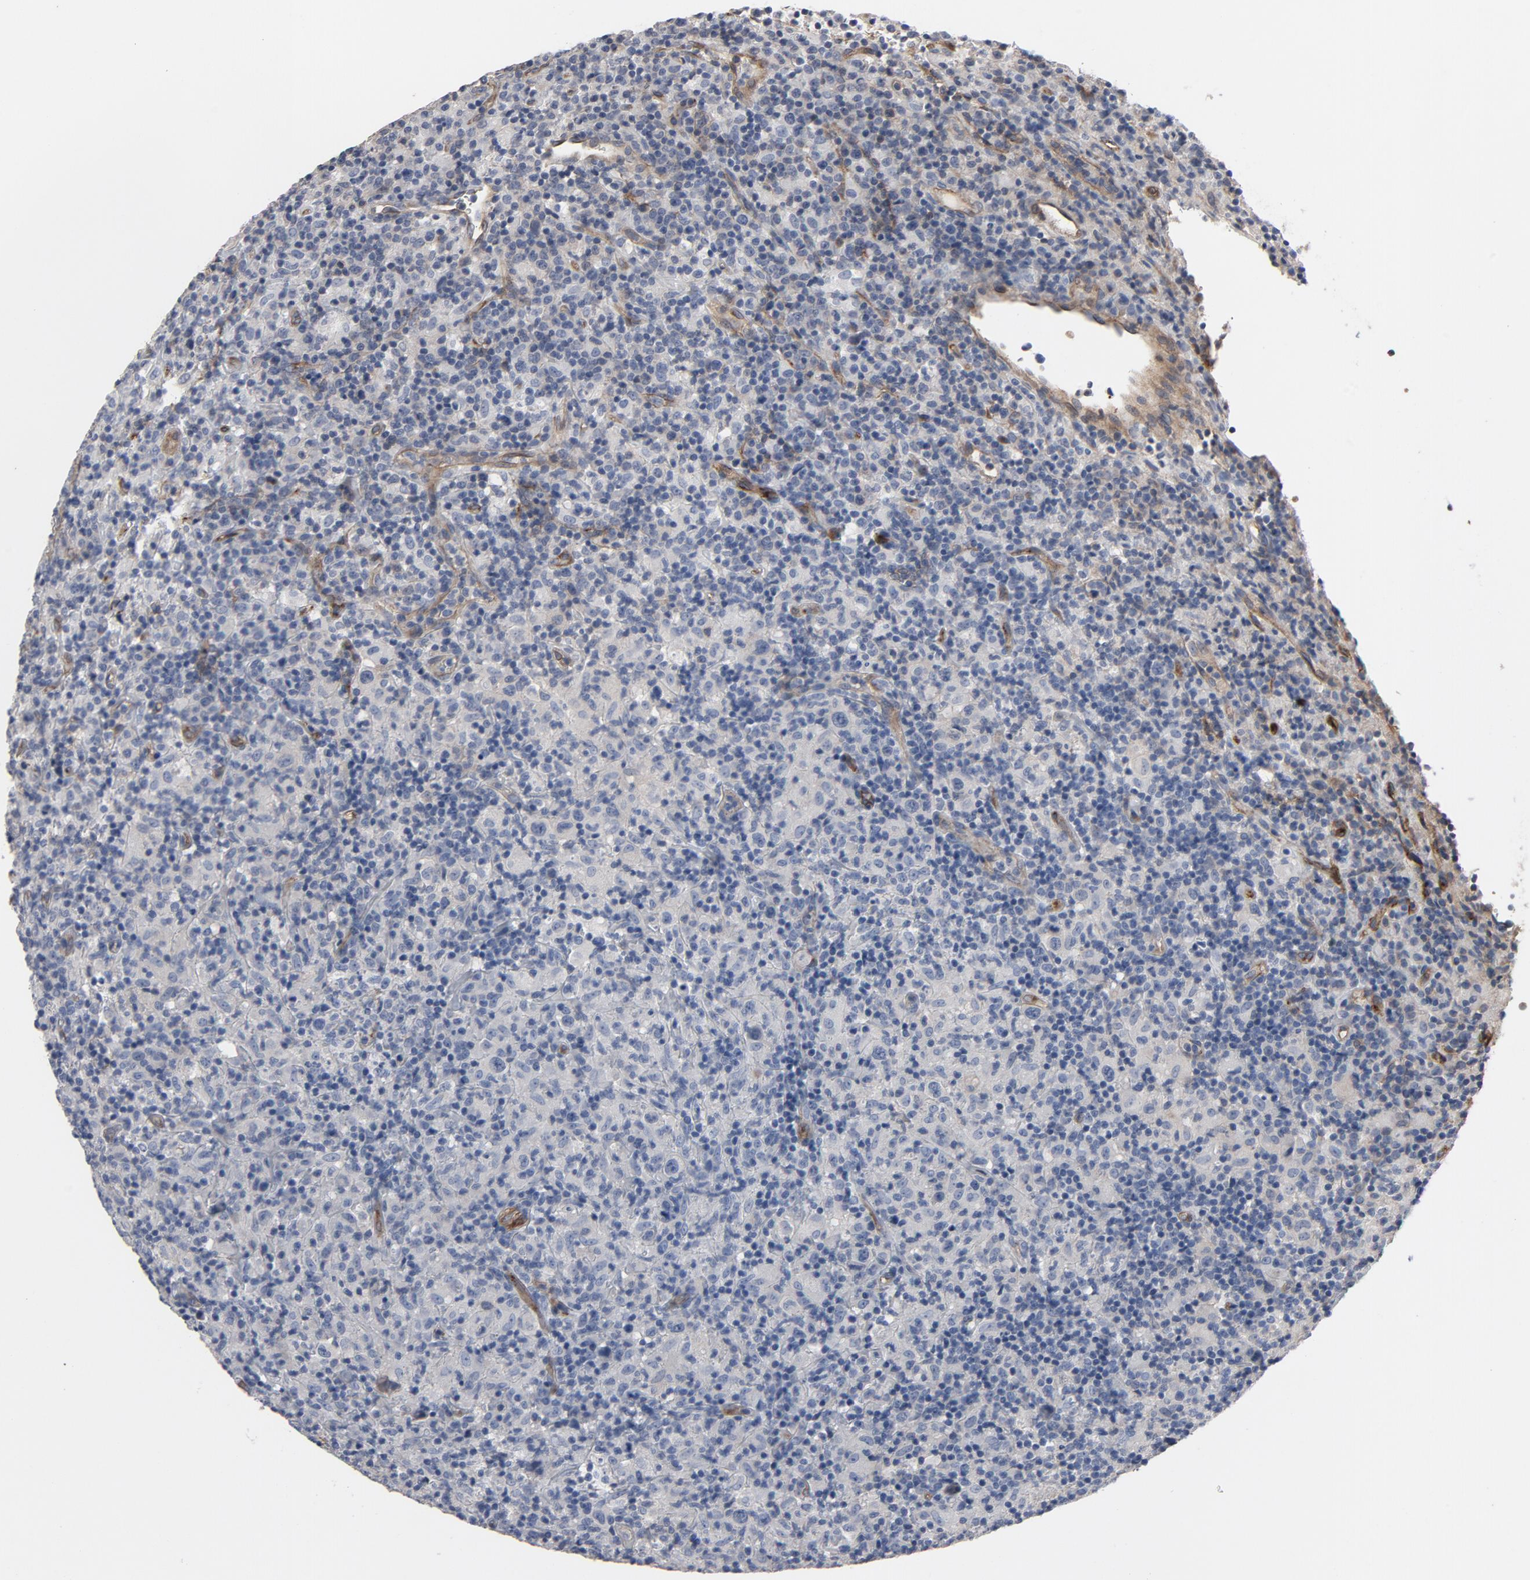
{"staining": {"intensity": "negative", "quantity": "none", "location": "none"}, "tissue": "lymphoma", "cell_type": "Tumor cells", "image_type": "cancer", "snomed": [{"axis": "morphology", "description": "Hodgkin's disease, NOS"}, {"axis": "topography", "description": "Lymph node"}], "caption": "An immunohistochemistry photomicrograph of Hodgkin's disease is shown. There is no staining in tumor cells of Hodgkin's disease.", "gene": "KDR", "patient": {"sex": "male", "age": 65}}